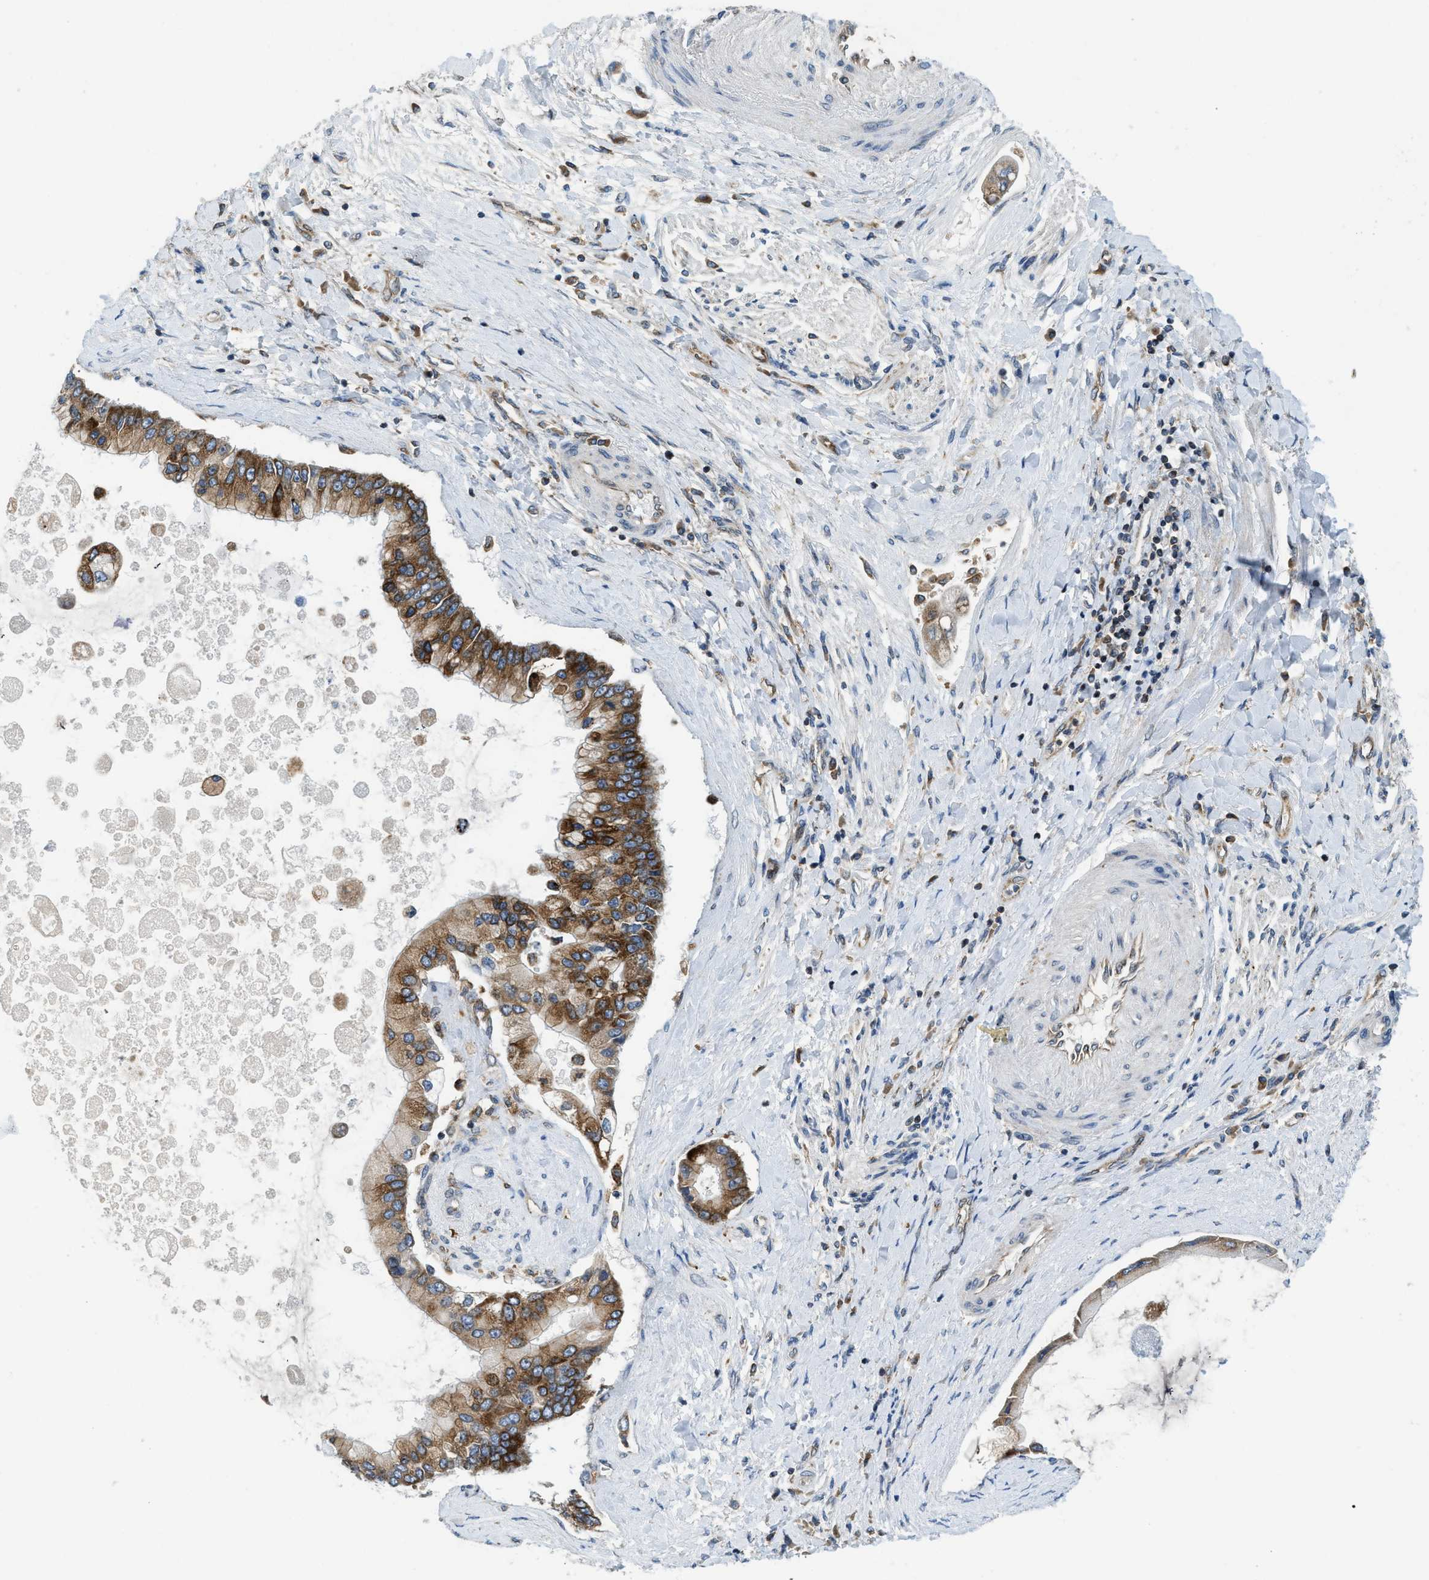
{"staining": {"intensity": "moderate", "quantity": ">75%", "location": "cytoplasmic/membranous"}, "tissue": "liver cancer", "cell_type": "Tumor cells", "image_type": "cancer", "snomed": [{"axis": "morphology", "description": "Cholangiocarcinoma"}, {"axis": "topography", "description": "Liver"}], "caption": "Brown immunohistochemical staining in human liver cholangiocarcinoma shows moderate cytoplasmic/membranous expression in approximately >75% of tumor cells.", "gene": "BCAP31", "patient": {"sex": "male", "age": 50}}